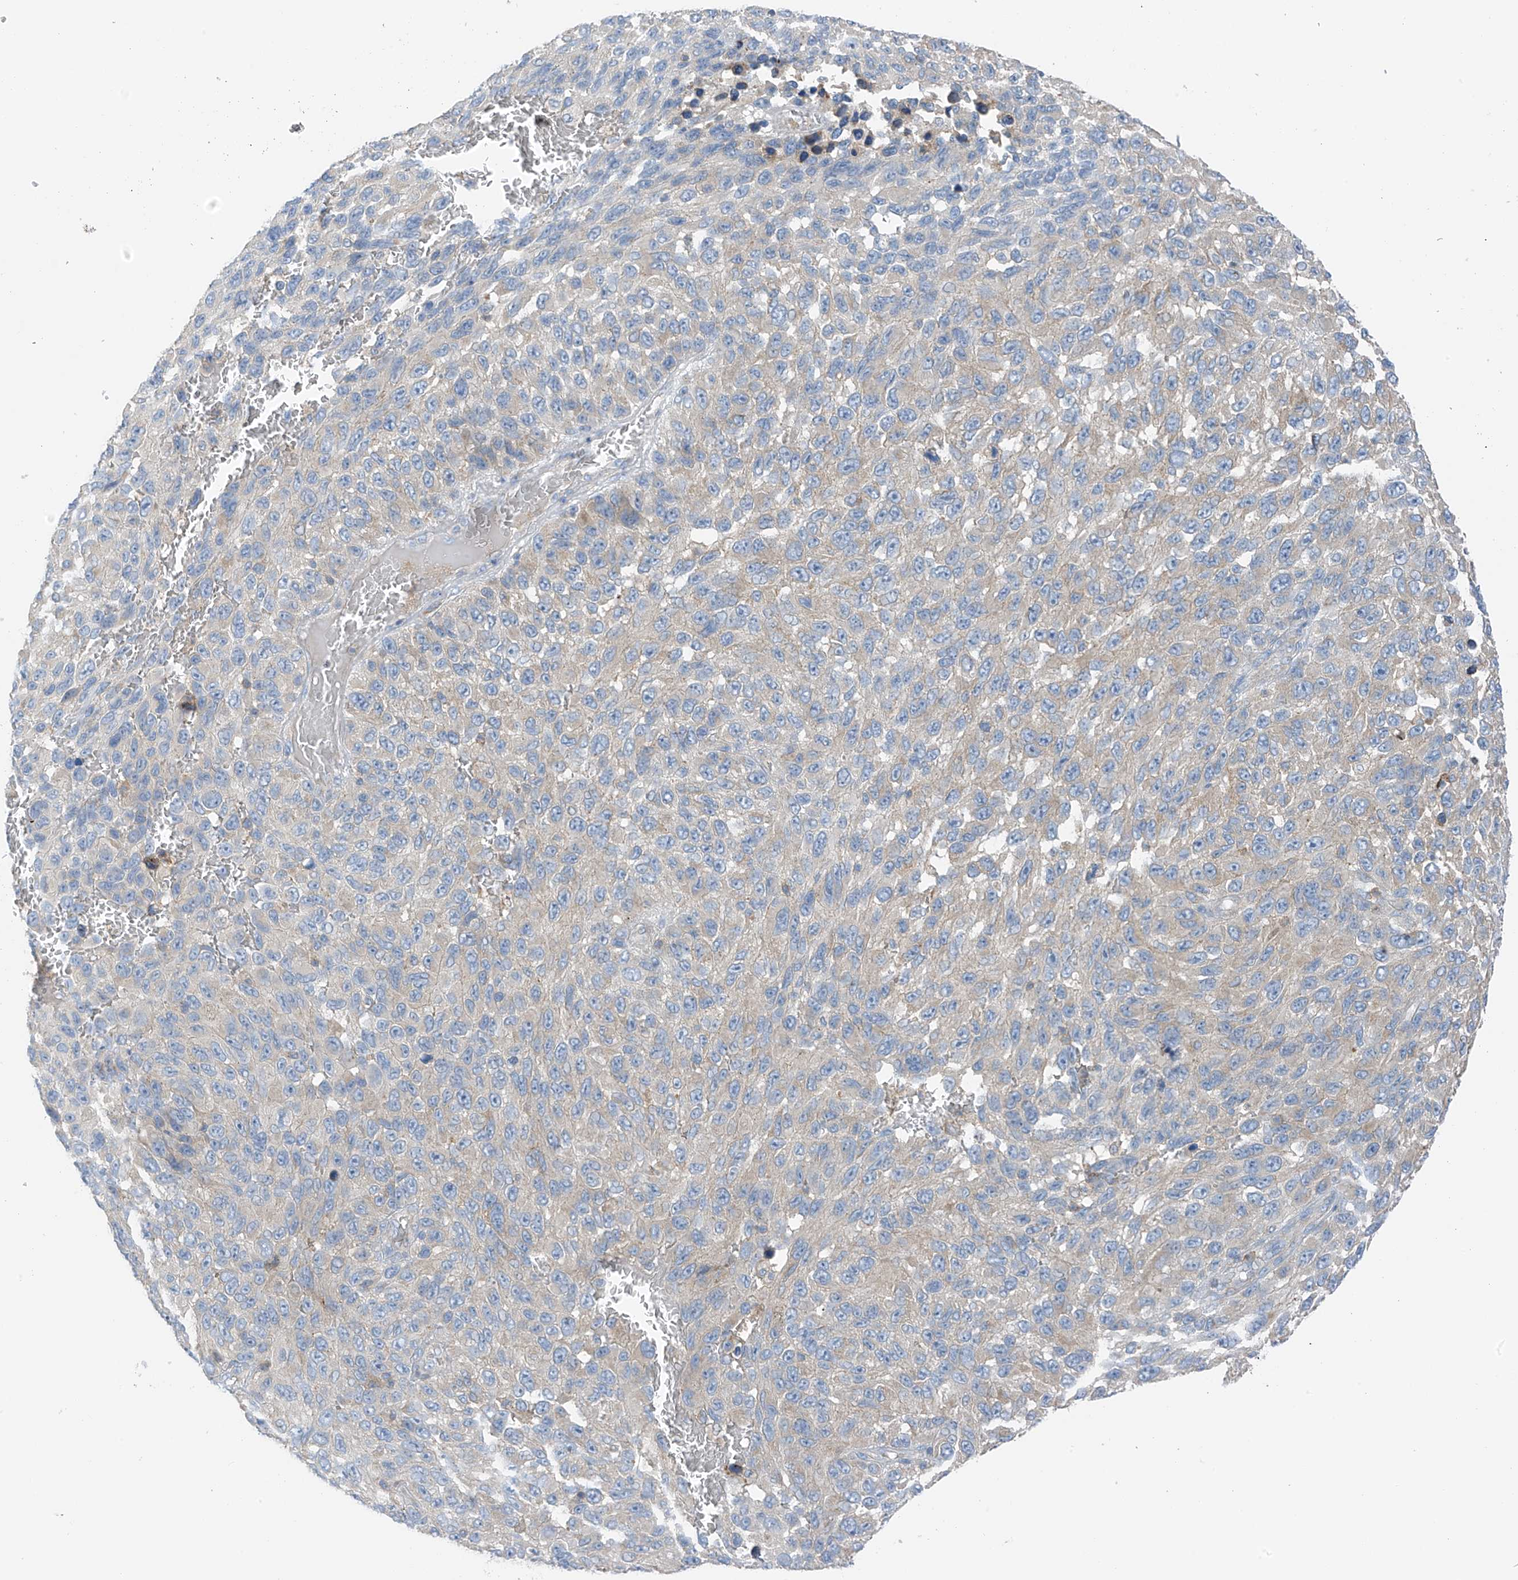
{"staining": {"intensity": "negative", "quantity": "none", "location": "none"}, "tissue": "melanoma", "cell_type": "Tumor cells", "image_type": "cancer", "snomed": [{"axis": "morphology", "description": "Malignant melanoma, NOS"}, {"axis": "topography", "description": "Skin"}], "caption": "High magnification brightfield microscopy of malignant melanoma stained with DAB (brown) and counterstained with hematoxylin (blue): tumor cells show no significant staining. (DAB IHC with hematoxylin counter stain).", "gene": "NALCN", "patient": {"sex": "female", "age": 96}}